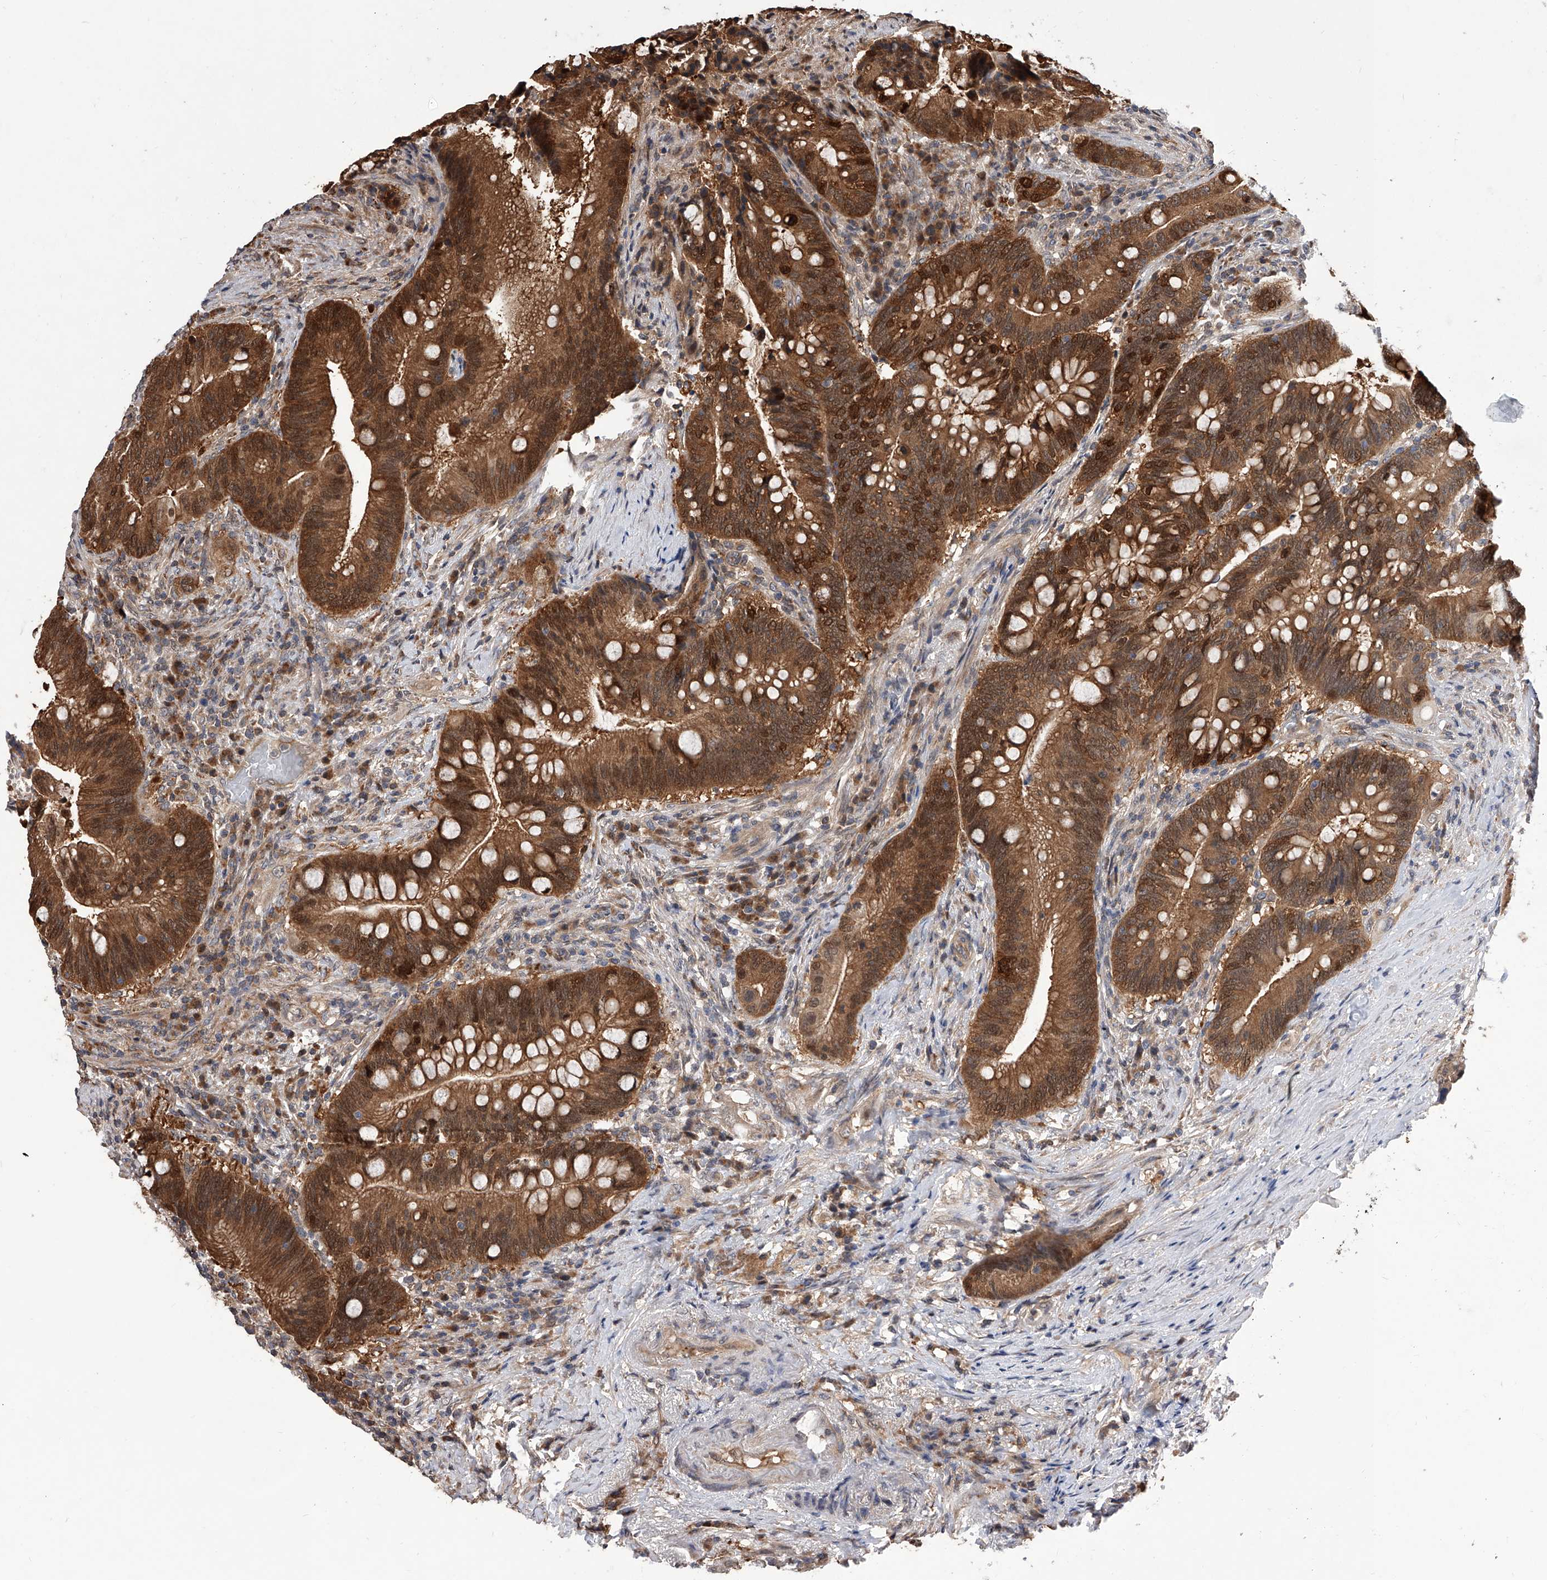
{"staining": {"intensity": "strong", "quantity": ">75%", "location": "cytoplasmic/membranous,nuclear"}, "tissue": "colorectal cancer", "cell_type": "Tumor cells", "image_type": "cancer", "snomed": [{"axis": "morphology", "description": "Adenocarcinoma, NOS"}, {"axis": "topography", "description": "Colon"}], "caption": "Protein staining reveals strong cytoplasmic/membranous and nuclear positivity in about >75% of tumor cells in colorectal adenocarcinoma. The staining was performed using DAB (3,3'-diaminobenzidine) to visualize the protein expression in brown, while the nuclei were stained in blue with hematoxylin (Magnification: 20x).", "gene": "GMDS", "patient": {"sex": "female", "age": 66}}